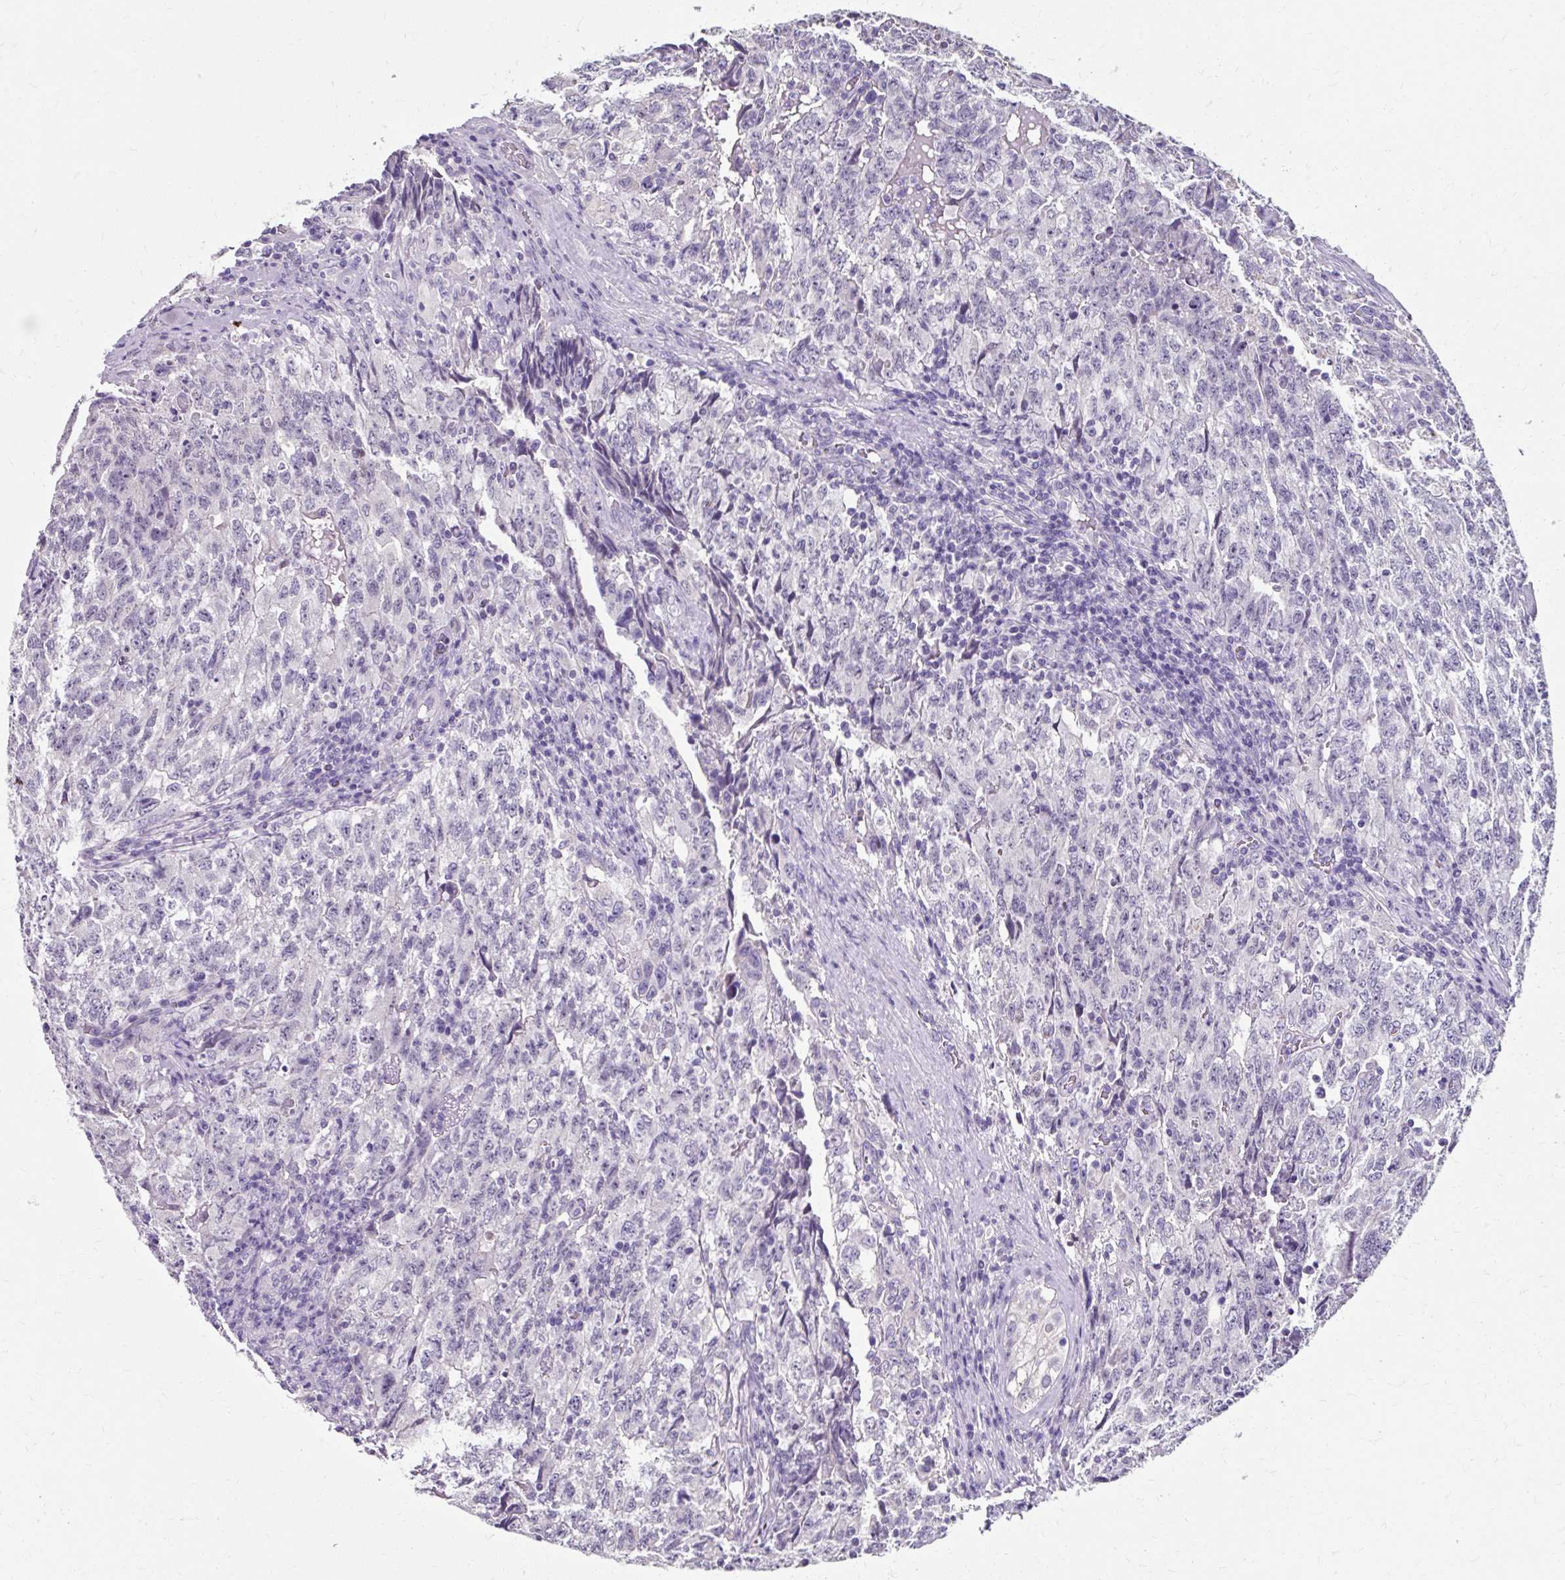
{"staining": {"intensity": "negative", "quantity": "none", "location": "none"}, "tissue": "testis cancer", "cell_type": "Tumor cells", "image_type": "cancer", "snomed": [{"axis": "morphology", "description": "Carcinoma, Embryonal, NOS"}, {"axis": "topography", "description": "Testis"}], "caption": "Immunohistochemistry of testis embryonal carcinoma exhibits no positivity in tumor cells. Brightfield microscopy of IHC stained with DAB (3,3'-diaminobenzidine) (brown) and hematoxylin (blue), captured at high magnification.", "gene": "KLHL24", "patient": {"sex": "male", "age": 34}}